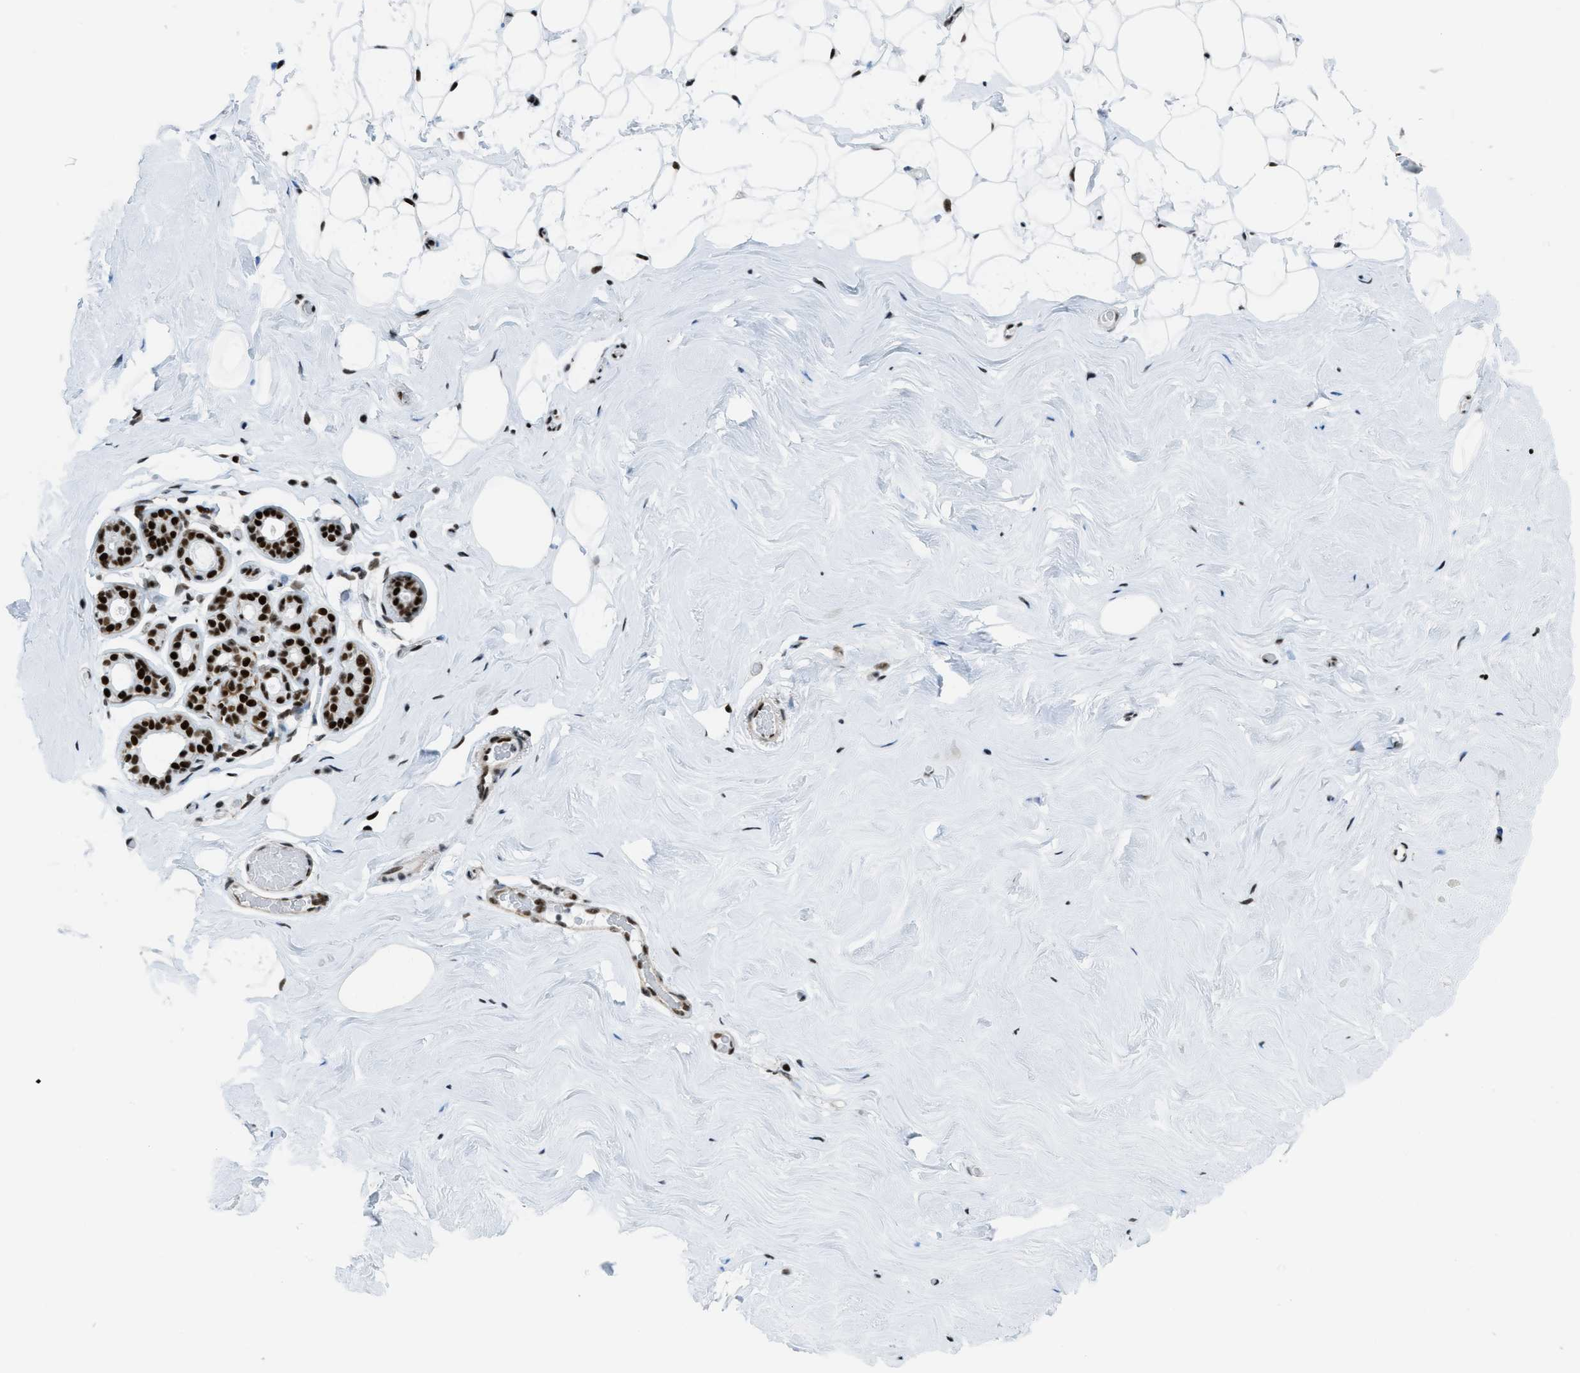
{"staining": {"intensity": "strong", "quantity": ">75%", "location": "nuclear"}, "tissue": "breast", "cell_type": "Adipocytes", "image_type": "normal", "snomed": [{"axis": "morphology", "description": "Normal tissue, NOS"}, {"axis": "topography", "description": "Breast"}], "caption": "Immunohistochemistry histopathology image of benign breast: breast stained using immunohistochemistry (IHC) exhibits high levels of strong protein expression localized specifically in the nuclear of adipocytes, appearing as a nuclear brown color.", "gene": "ZNF207", "patient": {"sex": "female", "age": 75}}